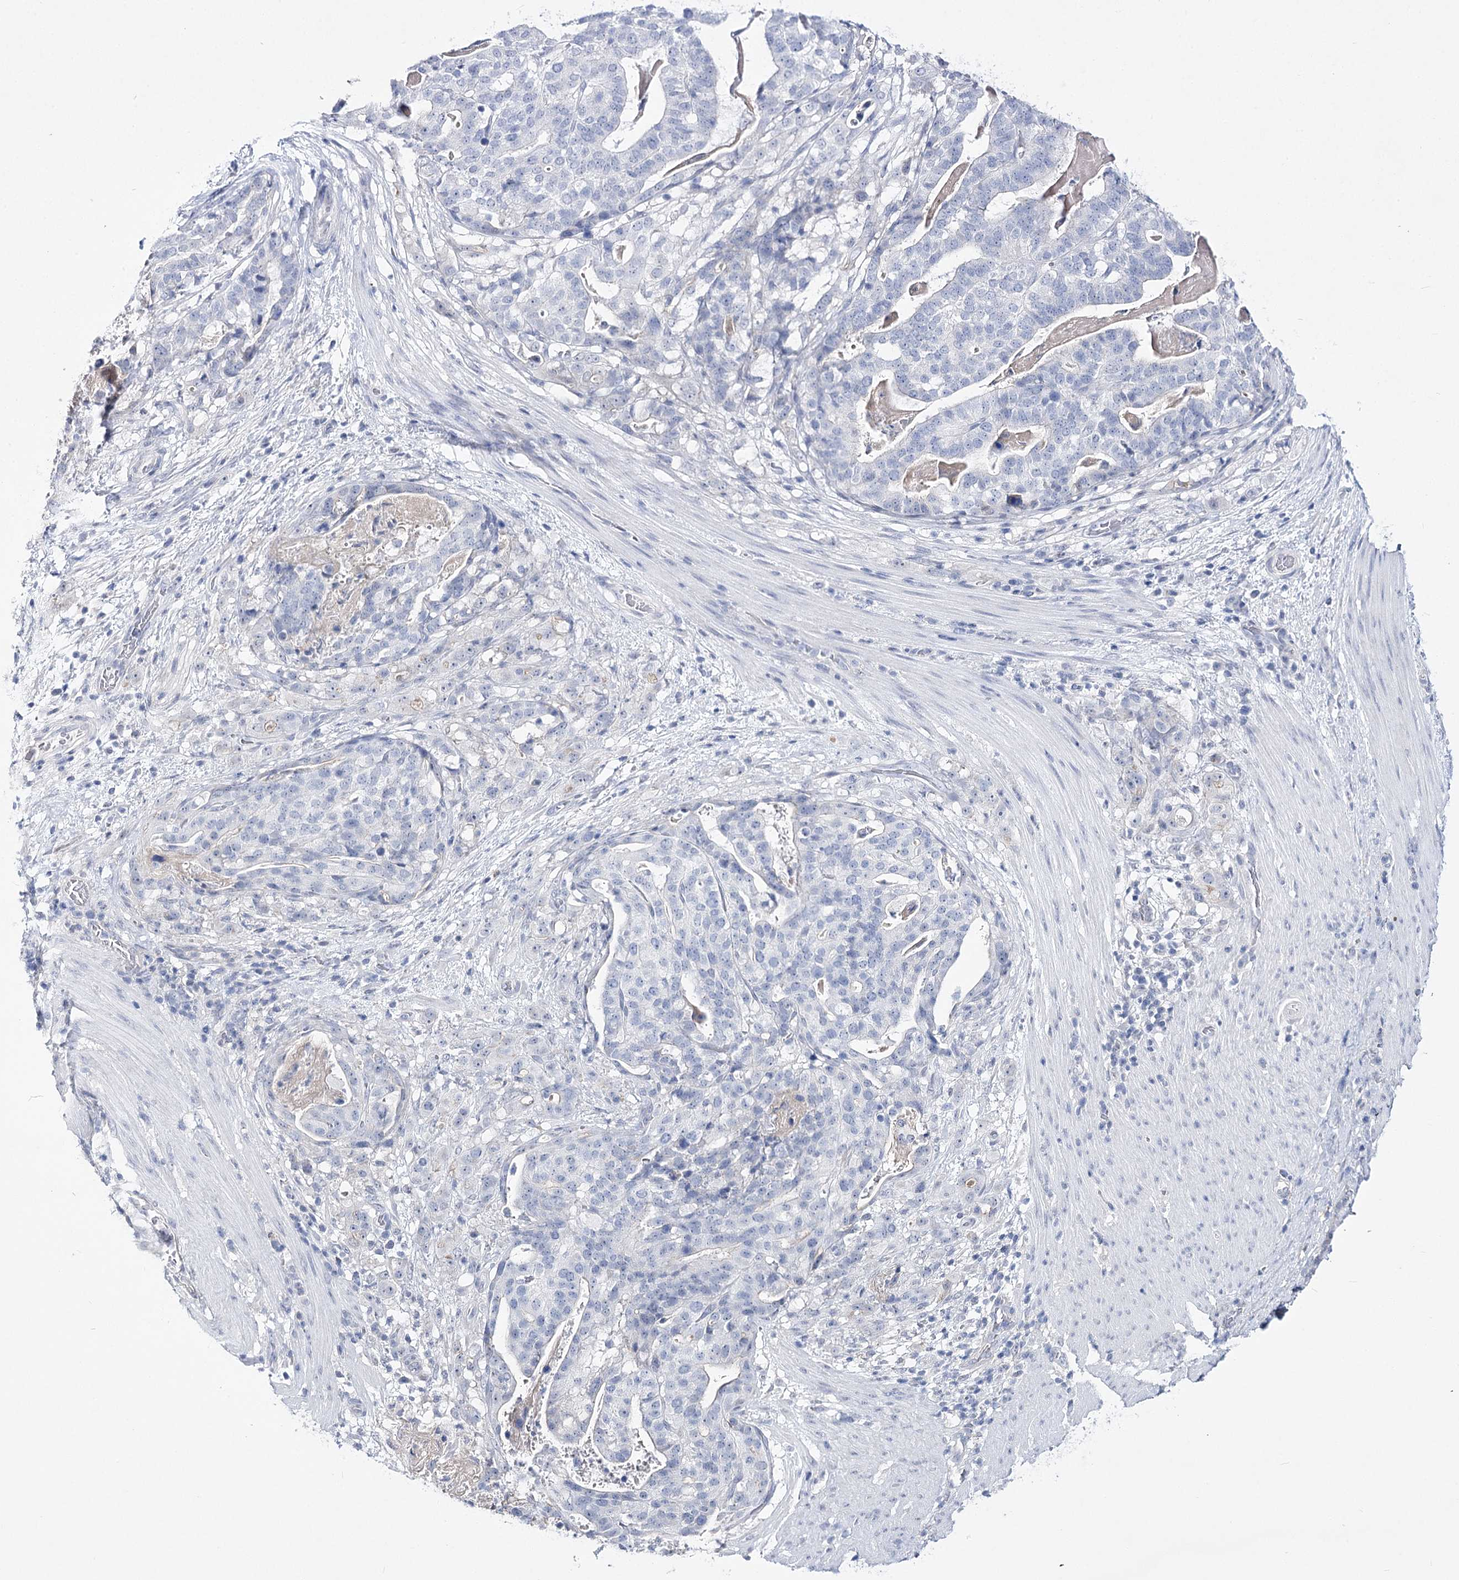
{"staining": {"intensity": "negative", "quantity": "none", "location": "none"}, "tissue": "stomach cancer", "cell_type": "Tumor cells", "image_type": "cancer", "snomed": [{"axis": "morphology", "description": "Adenocarcinoma, NOS"}, {"axis": "topography", "description": "Stomach"}], "caption": "An immunohistochemistry micrograph of stomach adenocarcinoma is shown. There is no staining in tumor cells of stomach adenocarcinoma.", "gene": "ATP10B", "patient": {"sex": "male", "age": 48}}